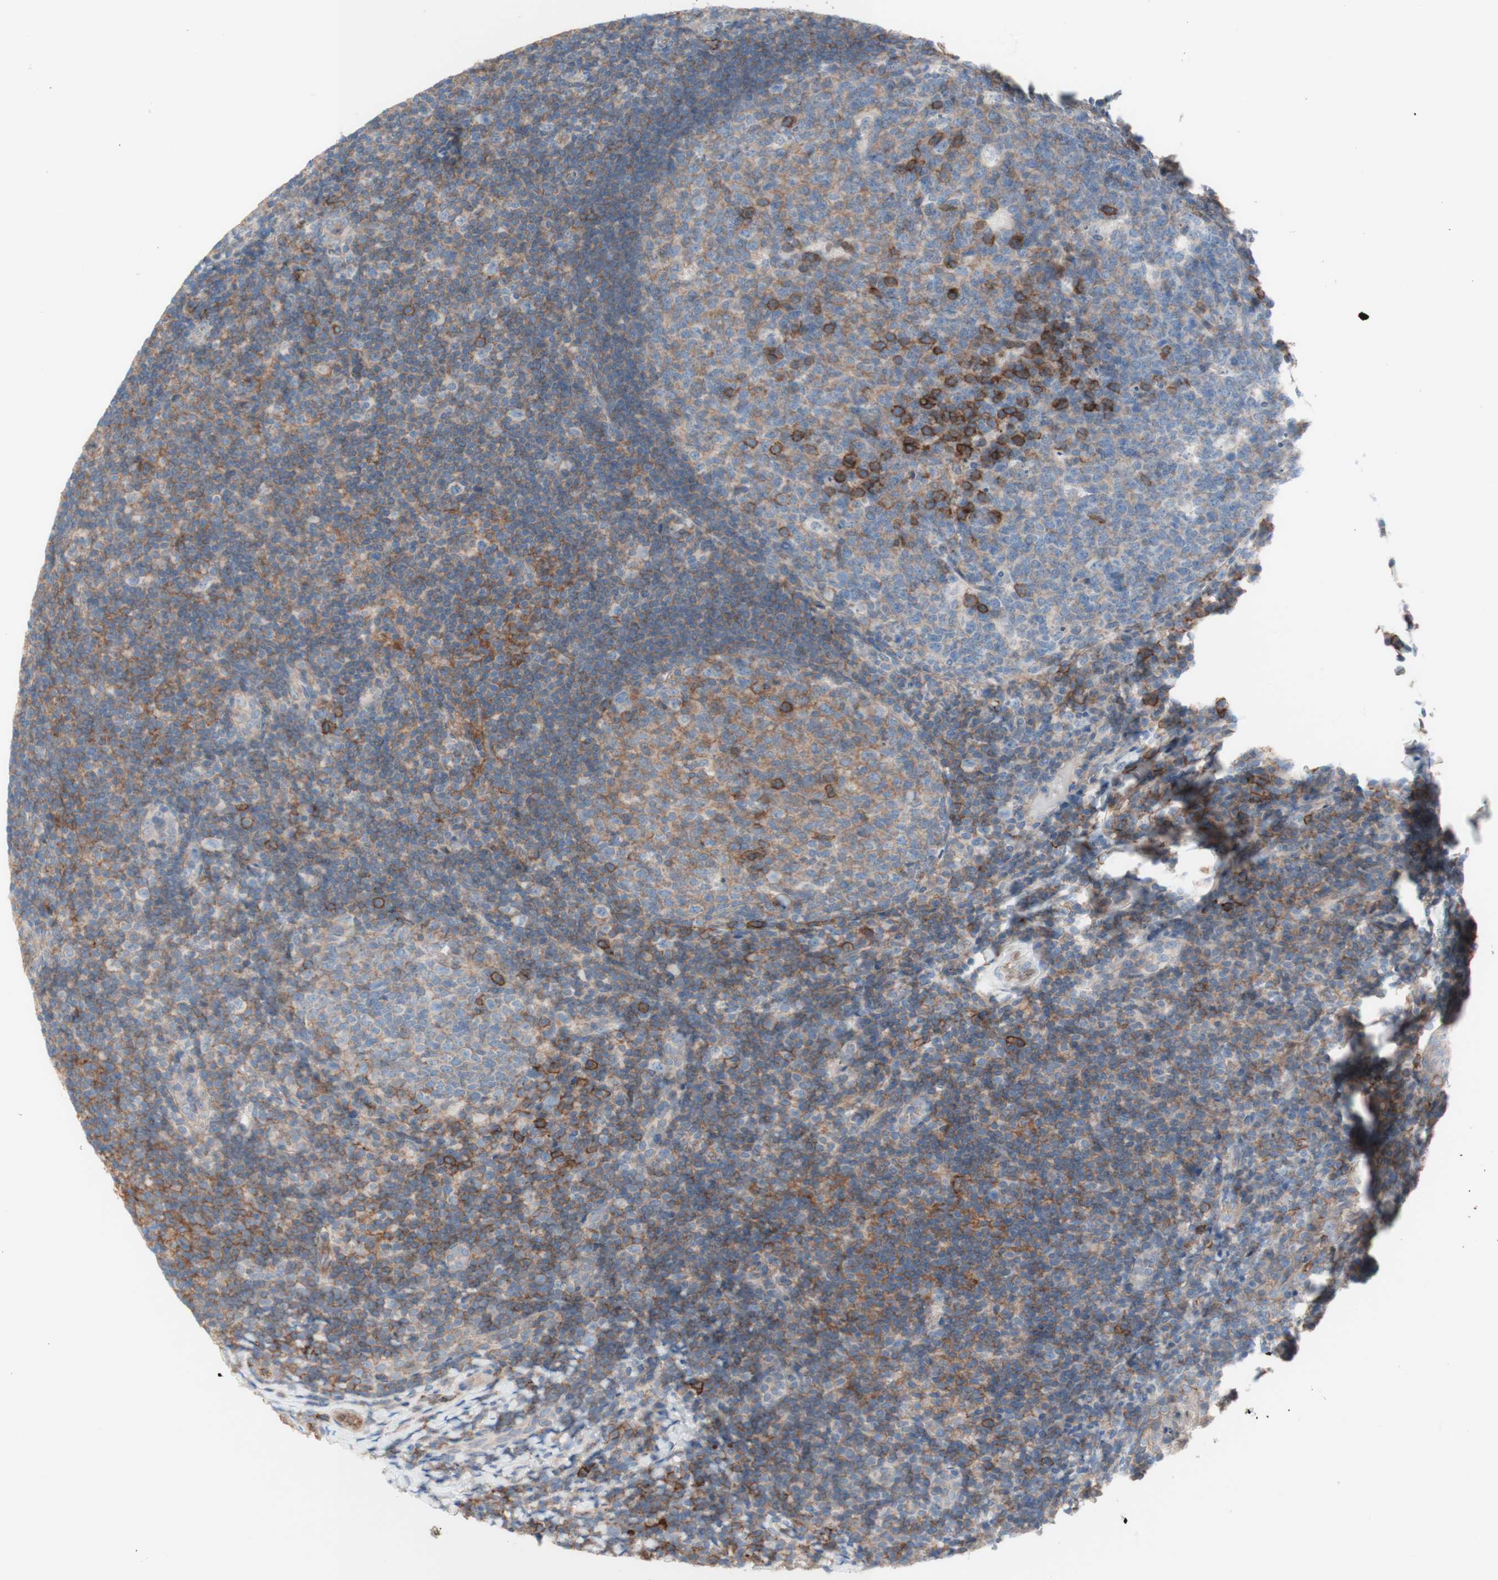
{"staining": {"intensity": "strong", "quantity": "<25%", "location": "cytoplasmic/membranous"}, "tissue": "tonsil", "cell_type": "Germinal center cells", "image_type": "normal", "snomed": [{"axis": "morphology", "description": "Normal tissue, NOS"}, {"axis": "topography", "description": "Tonsil"}], "caption": "Immunohistochemistry of normal human tonsil exhibits medium levels of strong cytoplasmic/membranous positivity in approximately <25% of germinal center cells.", "gene": "CD46", "patient": {"sex": "male", "age": 37}}